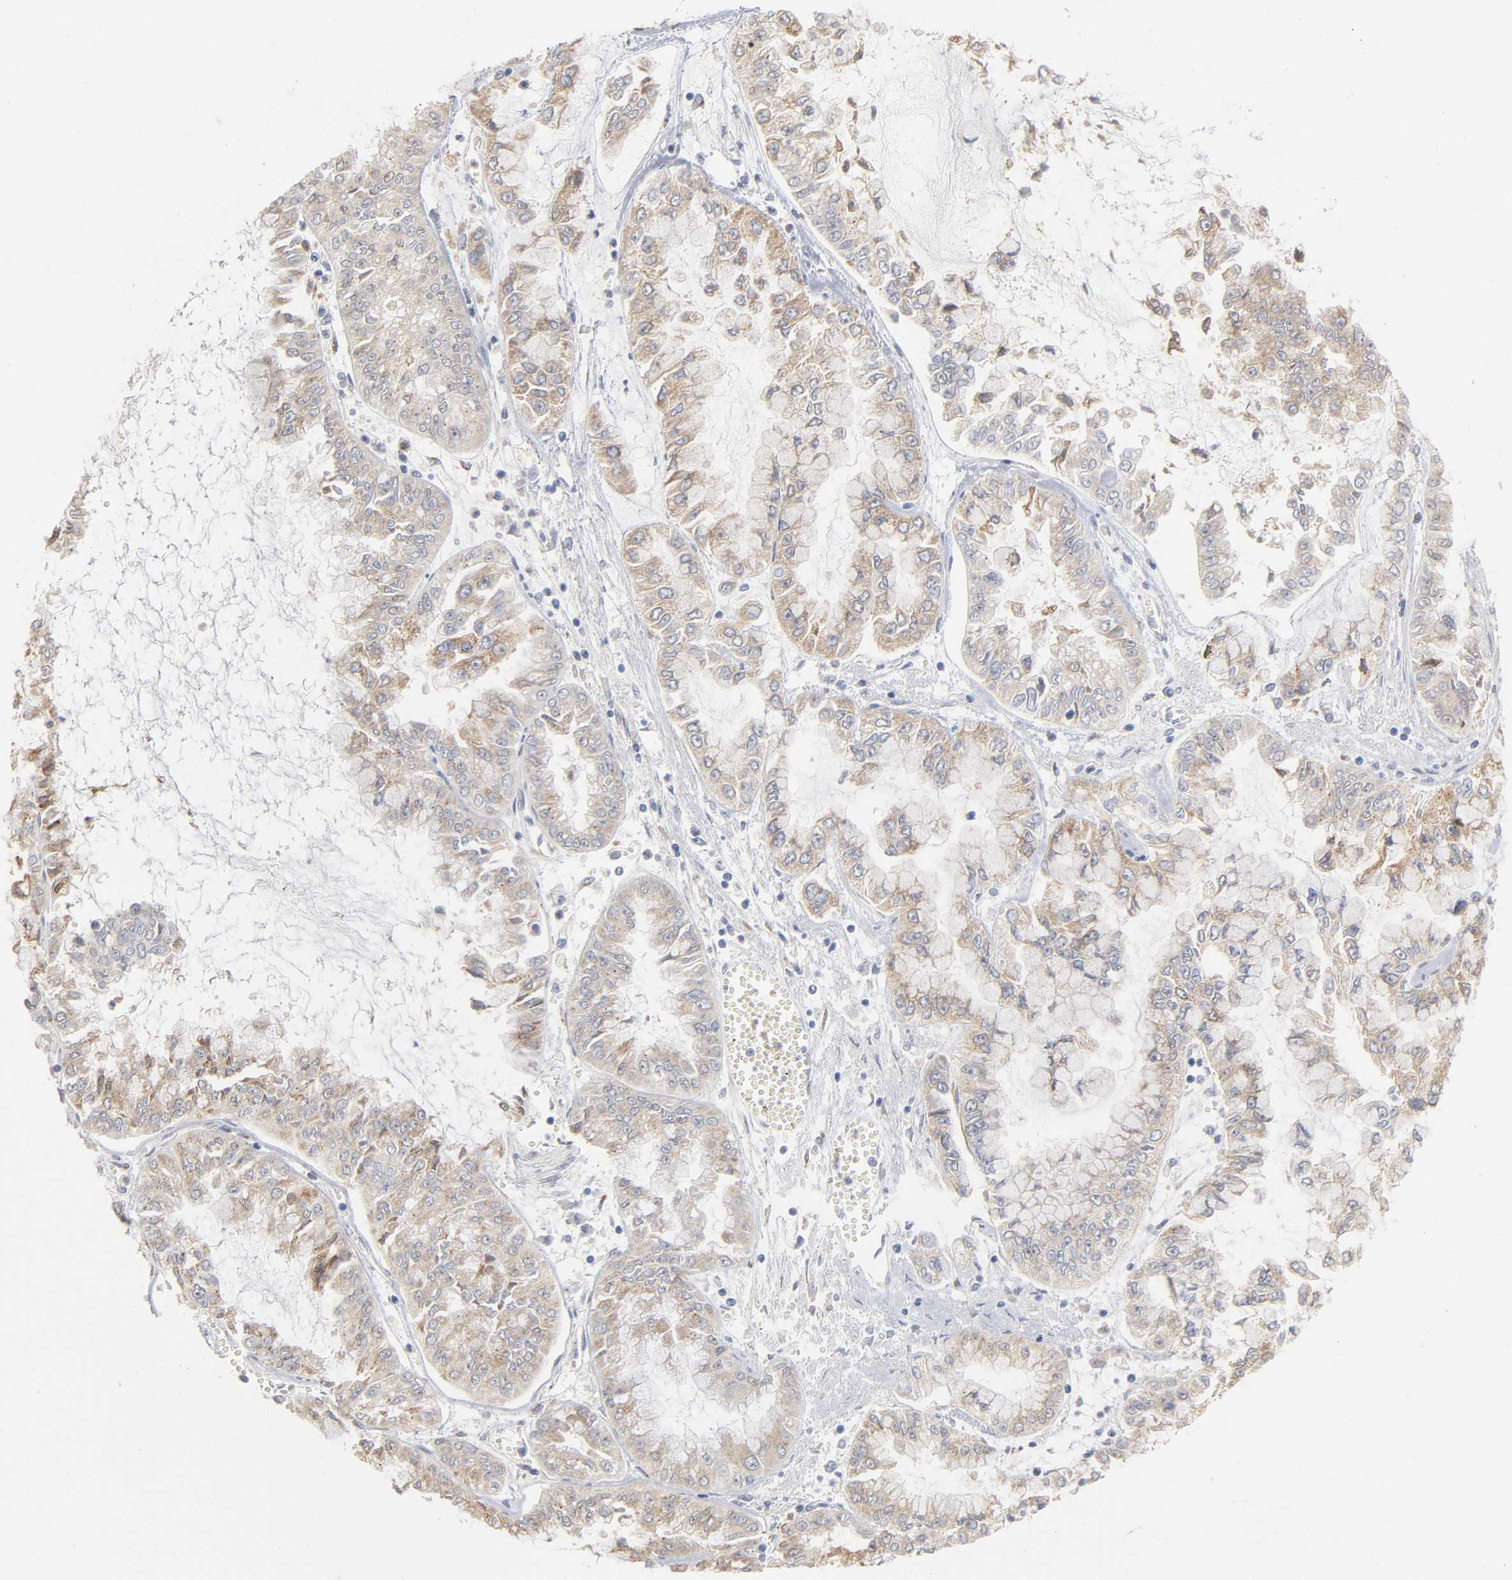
{"staining": {"intensity": "moderate", "quantity": ">75%", "location": "cytoplasmic/membranous"}, "tissue": "liver cancer", "cell_type": "Tumor cells", "image_type": "cancer", "snomed": [{"axis": "morphology", "description": "Cholangiocarcinoma"}, {"axis": "topography", "description": "Liver"}], "caption": "Protein positivity by immunohistochemistry demonstrates moderate cytoplasmic/membranous positivity in approximately >75% of tumor cells in liver cancer (cholangiocarcinoma).", "gene": "AK7", "patient": {"sex": "female", "age": 79}}